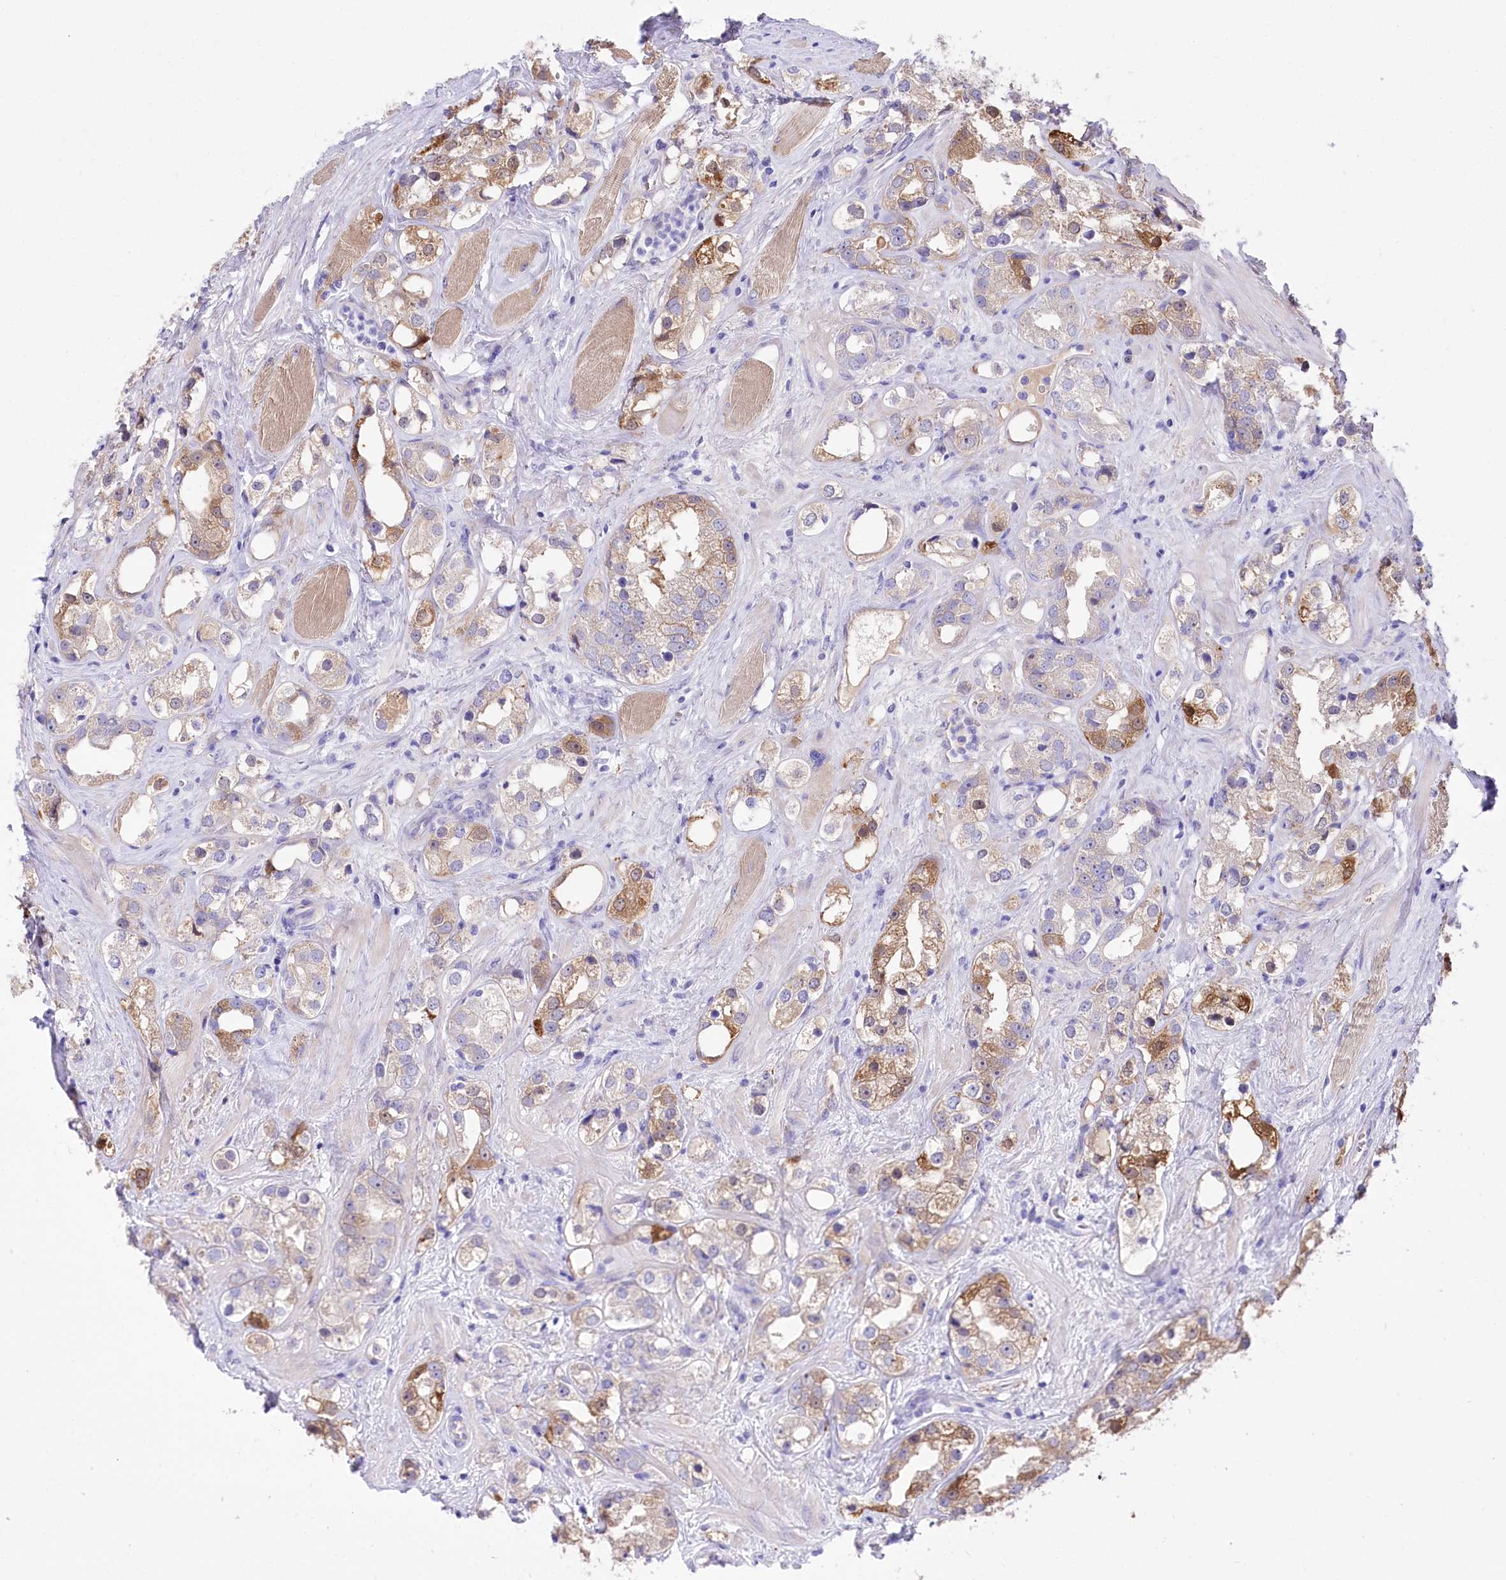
{"staining": {"intensity": "moderate", "quantity": "25%-75%", "location": "cytoplasmic/membranous"}, "tissue": "prostate cancer", "cell_type": "Tumor cells", "image_type": "cancer", "snomed": [{"axis": "morphology", "description": "Adenocarcinoma, NOS"}, {"axis": "topography", "description": "Prostate"}], "caption": "The immunohistochemical stain labels moderate cytoplasmic/membranous staining in tumor cells of adenocarcinoma (prostate) tissue. Using DAB (3,3'-diaminobenzidine) (brown) and hematoxylin (blue) stains, captured at high magnification using brightfield microscopy.", "gene": "CEP164", "patient": {"sex": "male", "age": 79}}